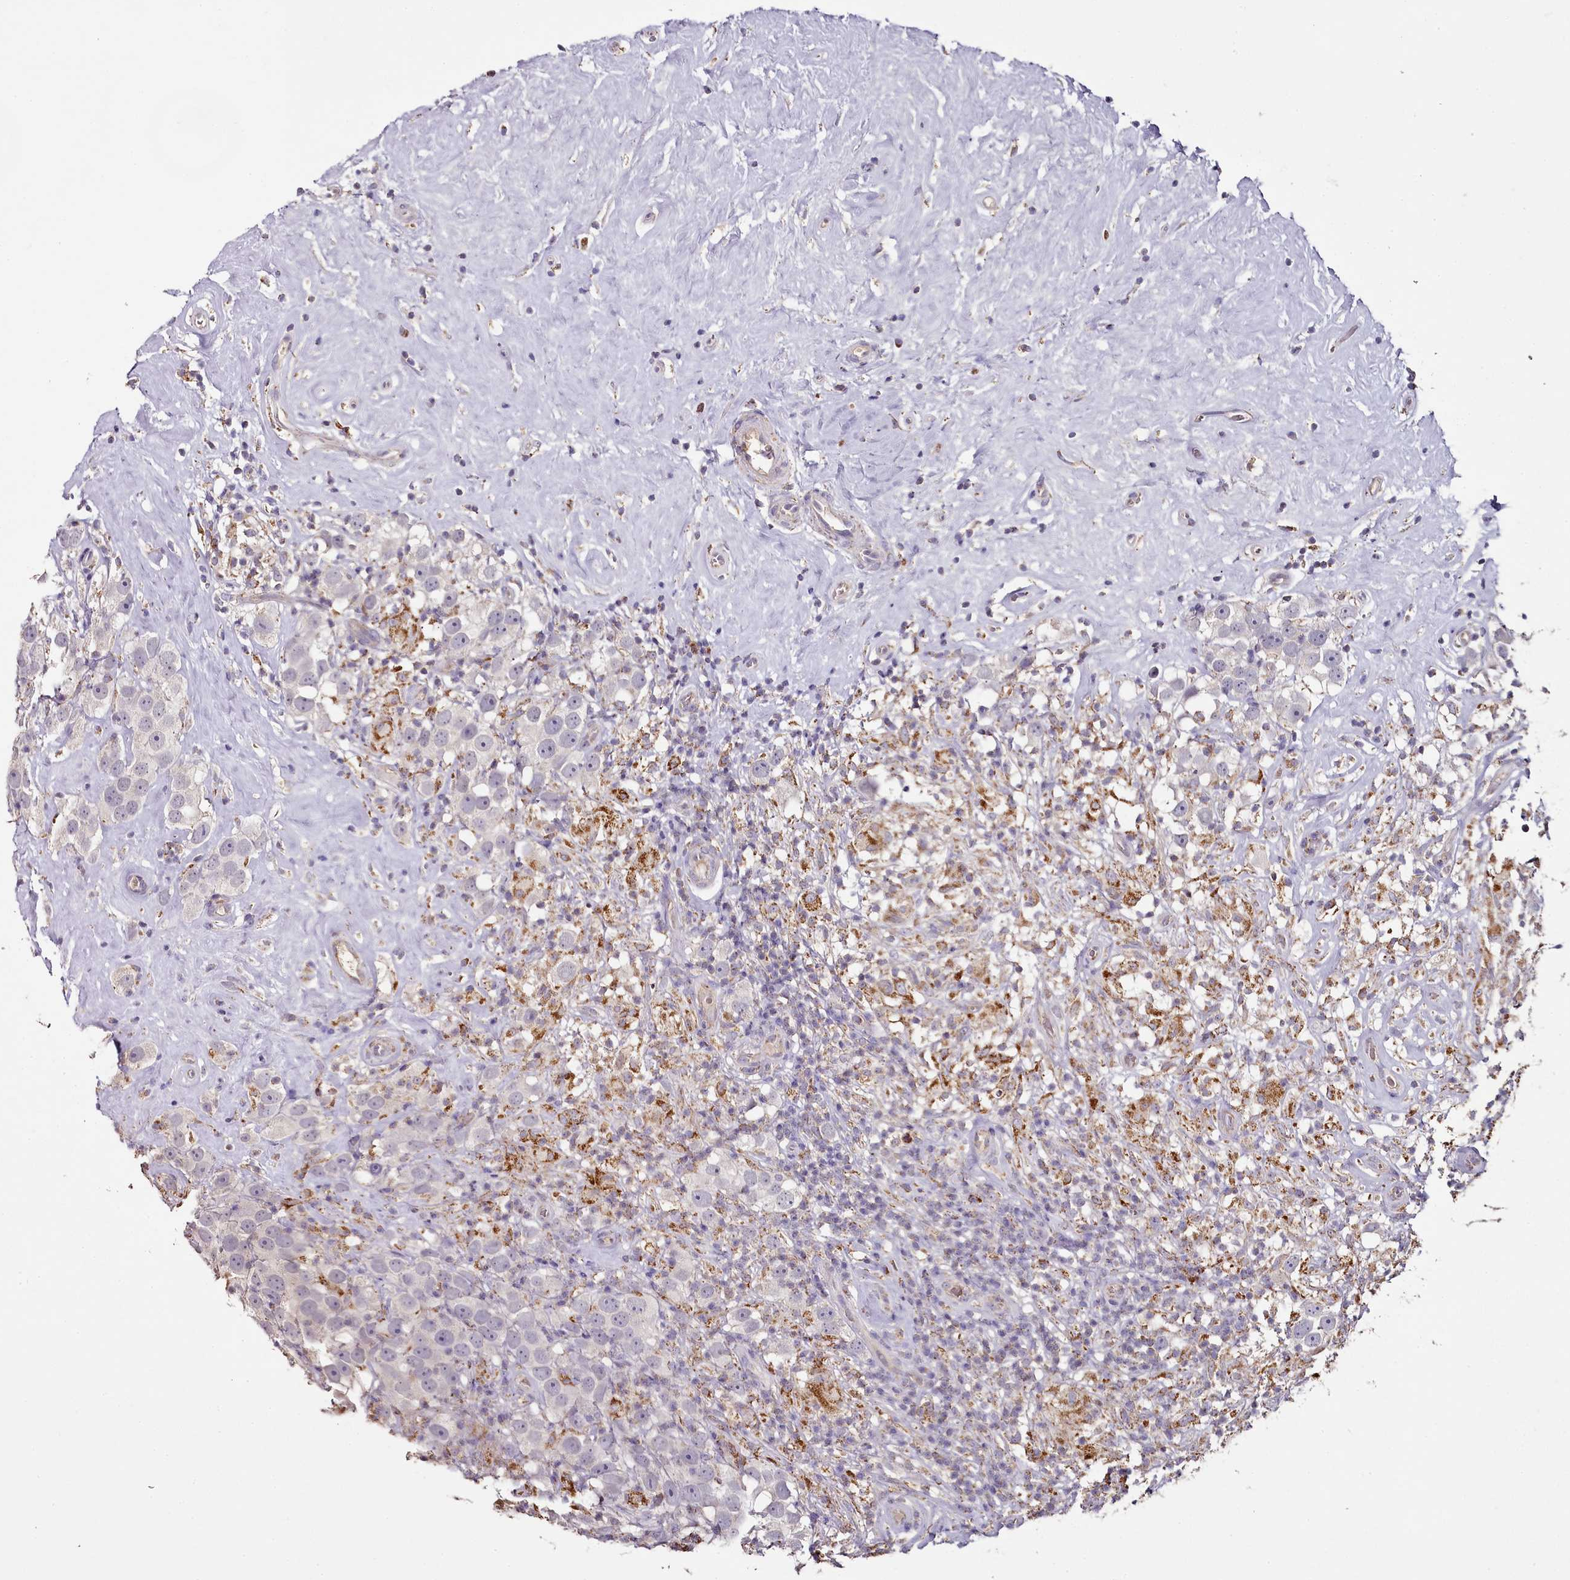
{"staining": {"intensity": "strong", "quantity": "<25%", "location": "cytoplasmic/membranous"}, "tissue": "testis cancer", "cell_type": "Tumor cells", "image_type": "cancer", "snomed": [{"axis": "morphology", "description": "Seminoma, NOS"}, {"axis": "topography", "description": "Testis"}], "caption": "Immunohistochemistry (IHC) micrograph of neoplastic tissue: human seminoma (testis) stained using immunohistochemistry demonstrates medium levels of strong protein expression localized specifically in the cytoplasmic/membranous of tumor cells, appearing as a cytoplasmic/membranous brown color.", "gene": "ACSS1", "patient": {"sex": "male", "age": 49}}